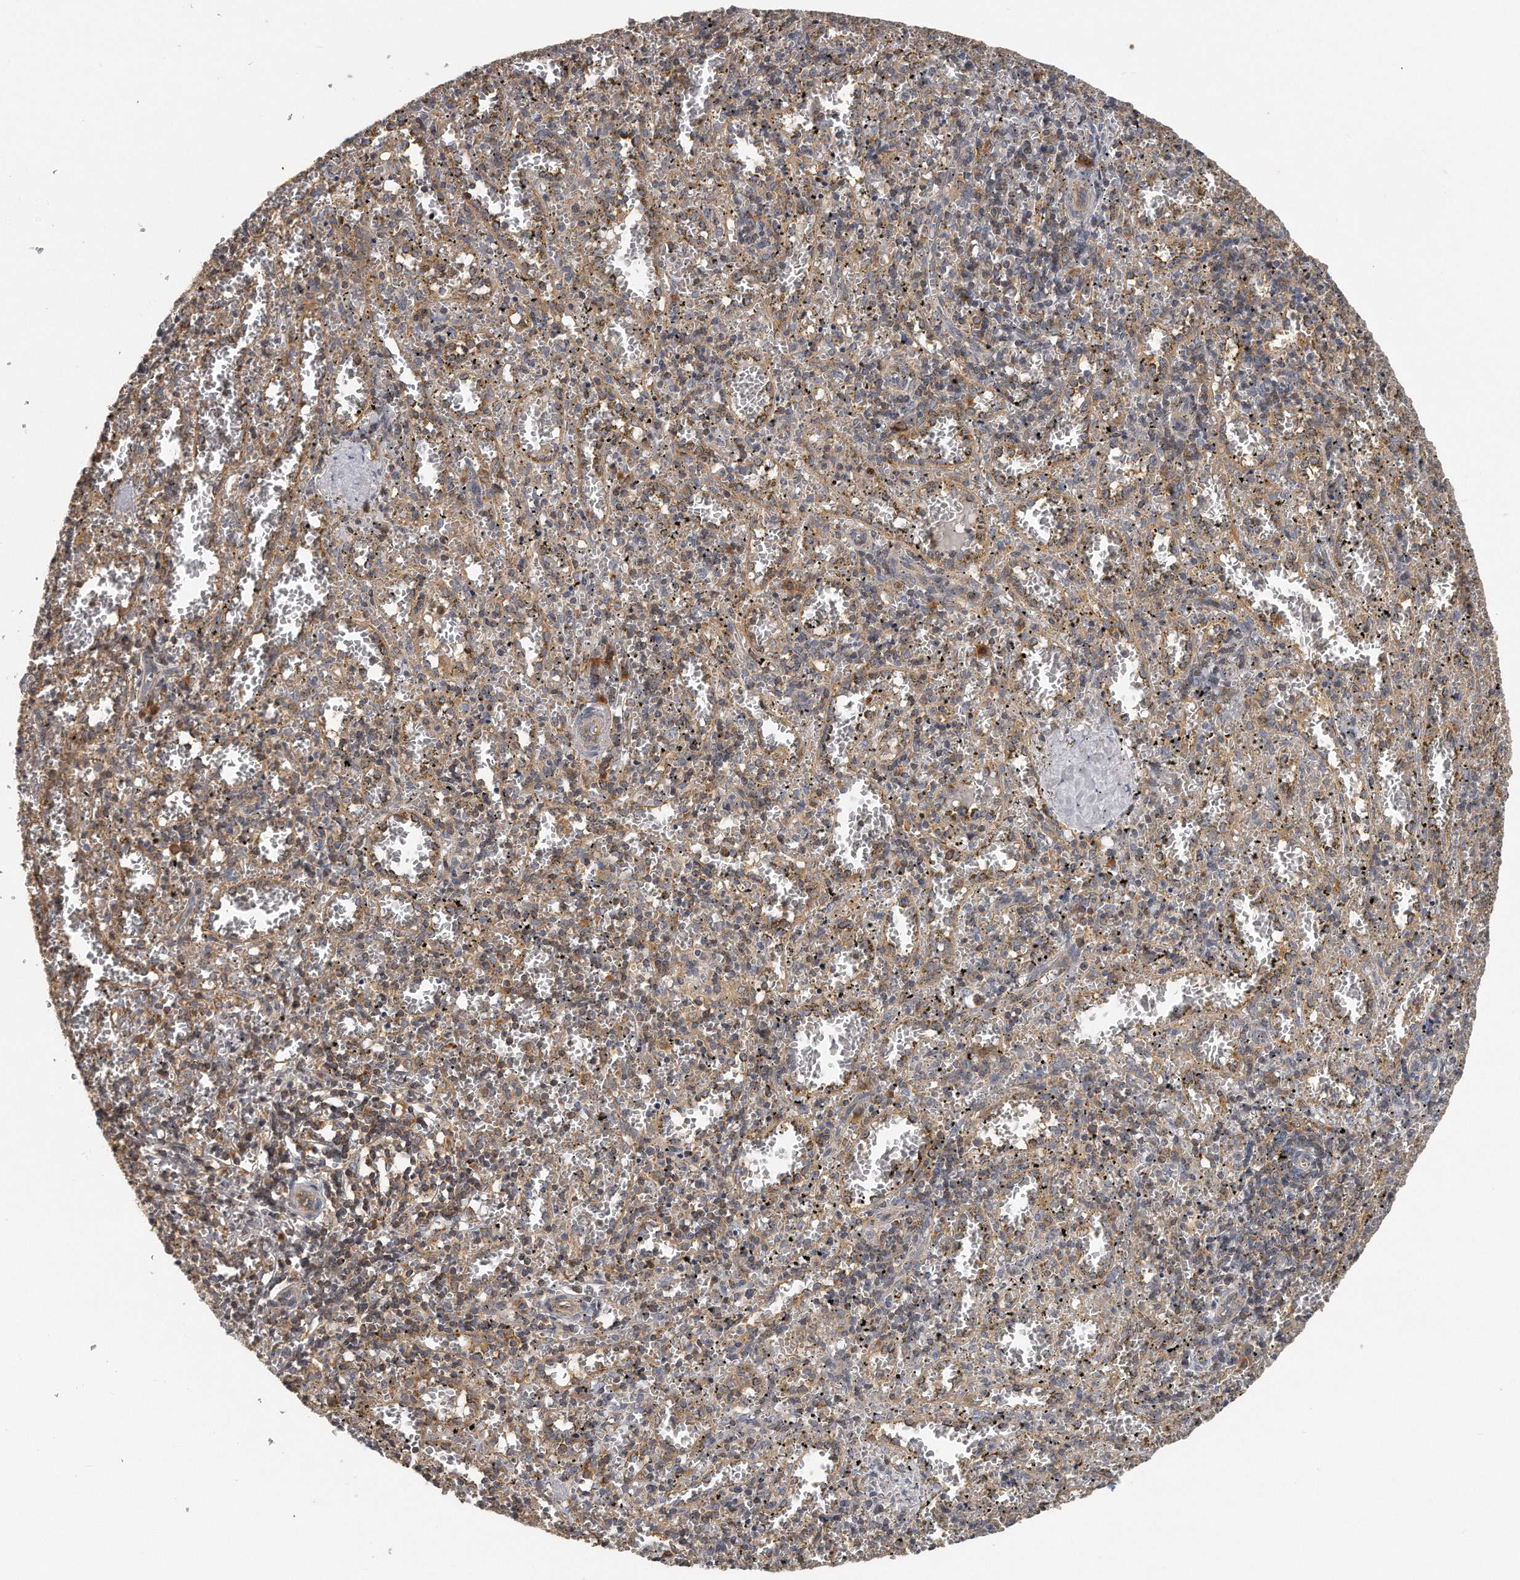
{"staining": {"intensity": "moderate", "quantity": "<25%", "location": "cytoplasmic/membranous"}, "tissue": "spleen", "cell_type": "Cells in red pulp", "image_type": "normal", "snomed": [{"axis": "morphology", "description": "Normal tissue, NOS"}, {"axis": "topography", "description": "Spleen"}], "caption": "Protein analysis of normal spleen exhibits moderate cytoplasmic/membranous positivity in about <25% of cells in red pulp. The protein of interest is stained brown, and the nuclei are stained in blue (DAB IHC with brightfield microscopy, high magnification).", "gene": "EIF3I", "patient": {"sex": "male", "age": 11}}